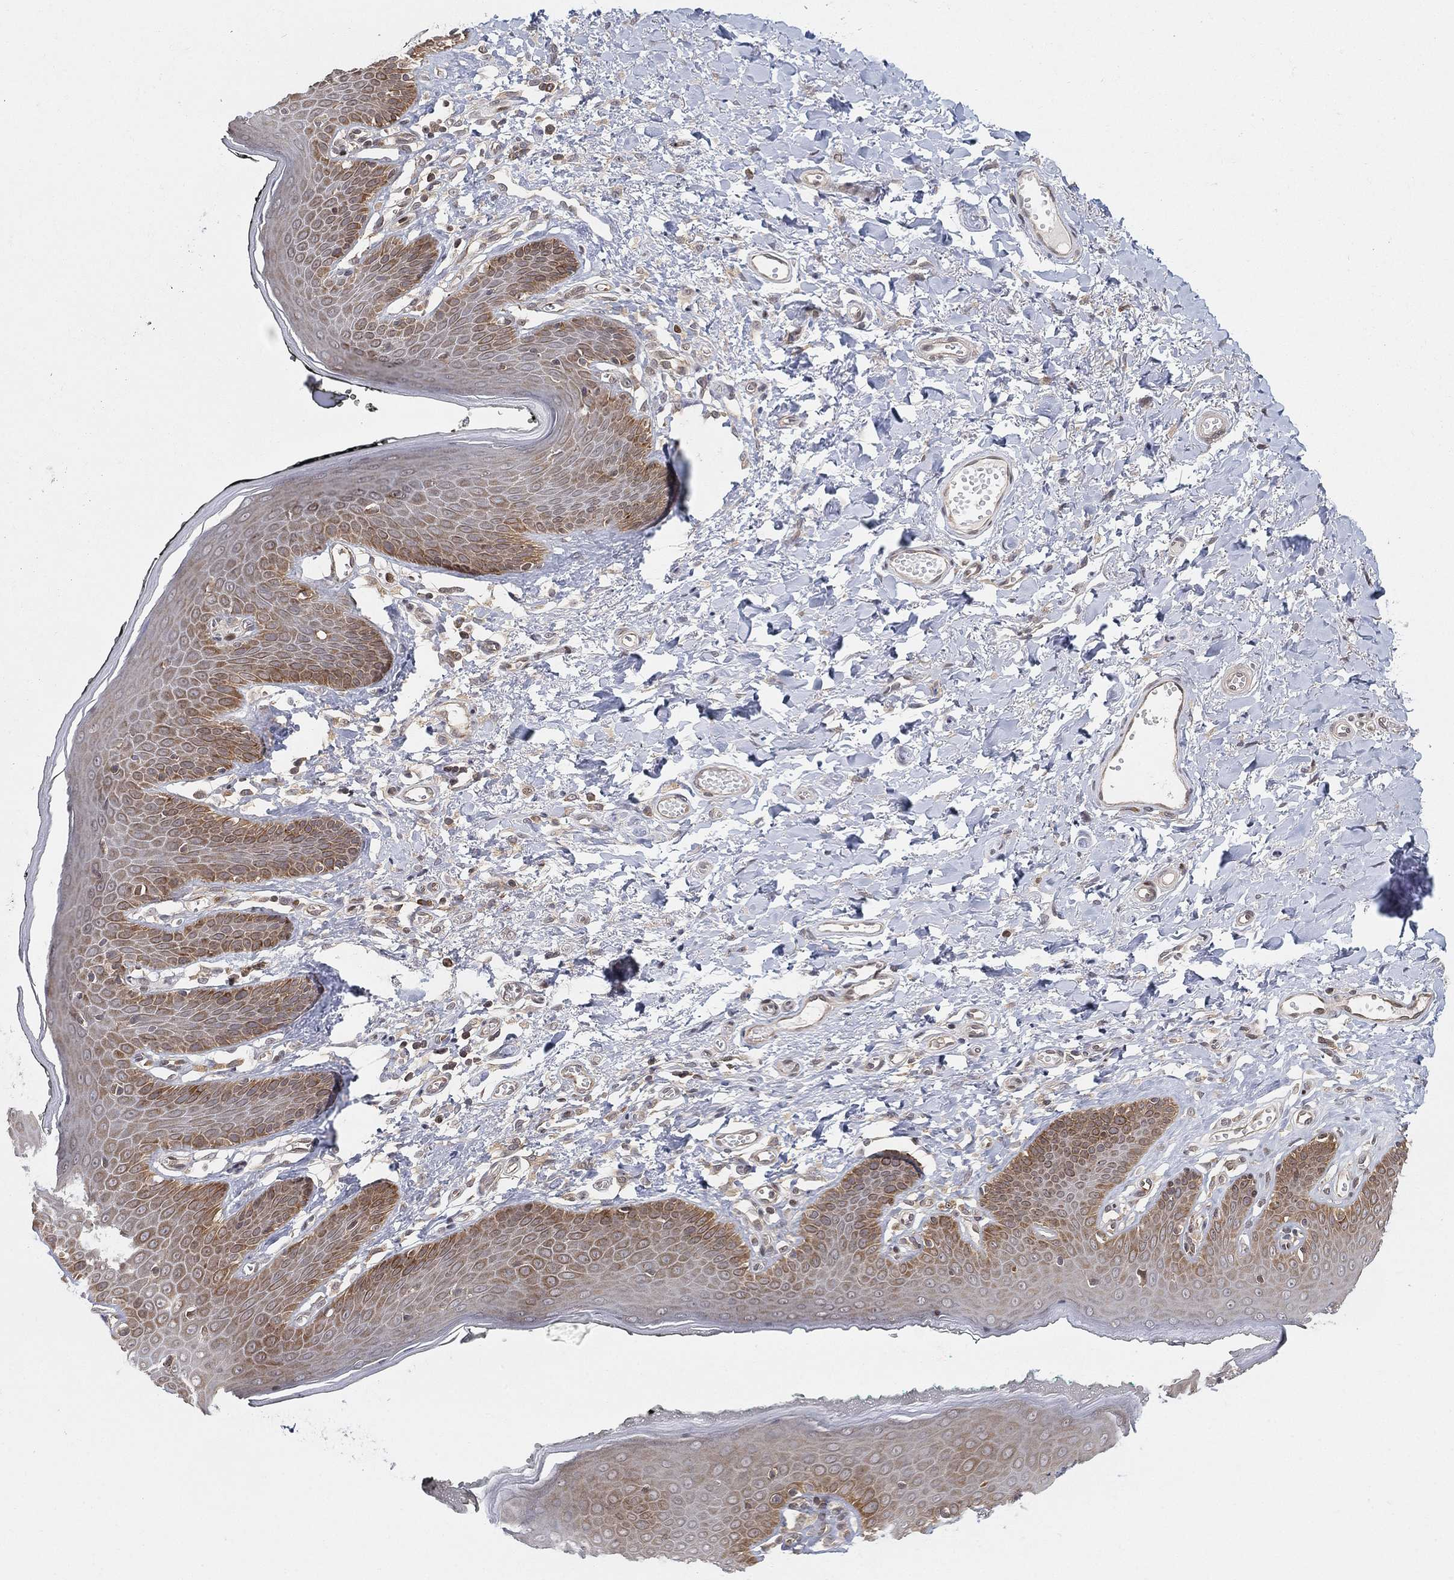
{"staining": {"intensity": "moderate", "quantity": "25%-75%", "location": "cytoplasmic/membranous"}, "tissue": "vagina", "cell_type": "Squamous epithelial cells", "image_type": "normal", "snomed": [{"axis": "morphology", "description": "Normal tissue, NOS"}, {"axis": "topography", "description": "Vagina"}], "caption": "Immunohistochemical staining of benign human vagina reveals 25%-75% levels of moderate cytoplasmic/membranous protein positivity in approximately 25%-75% of squamous epithelial cells. (IHC, brightfield microscopy, high magnification).", "gene": "TMTC4", "patient": {"sex": "female", "age": 66}}